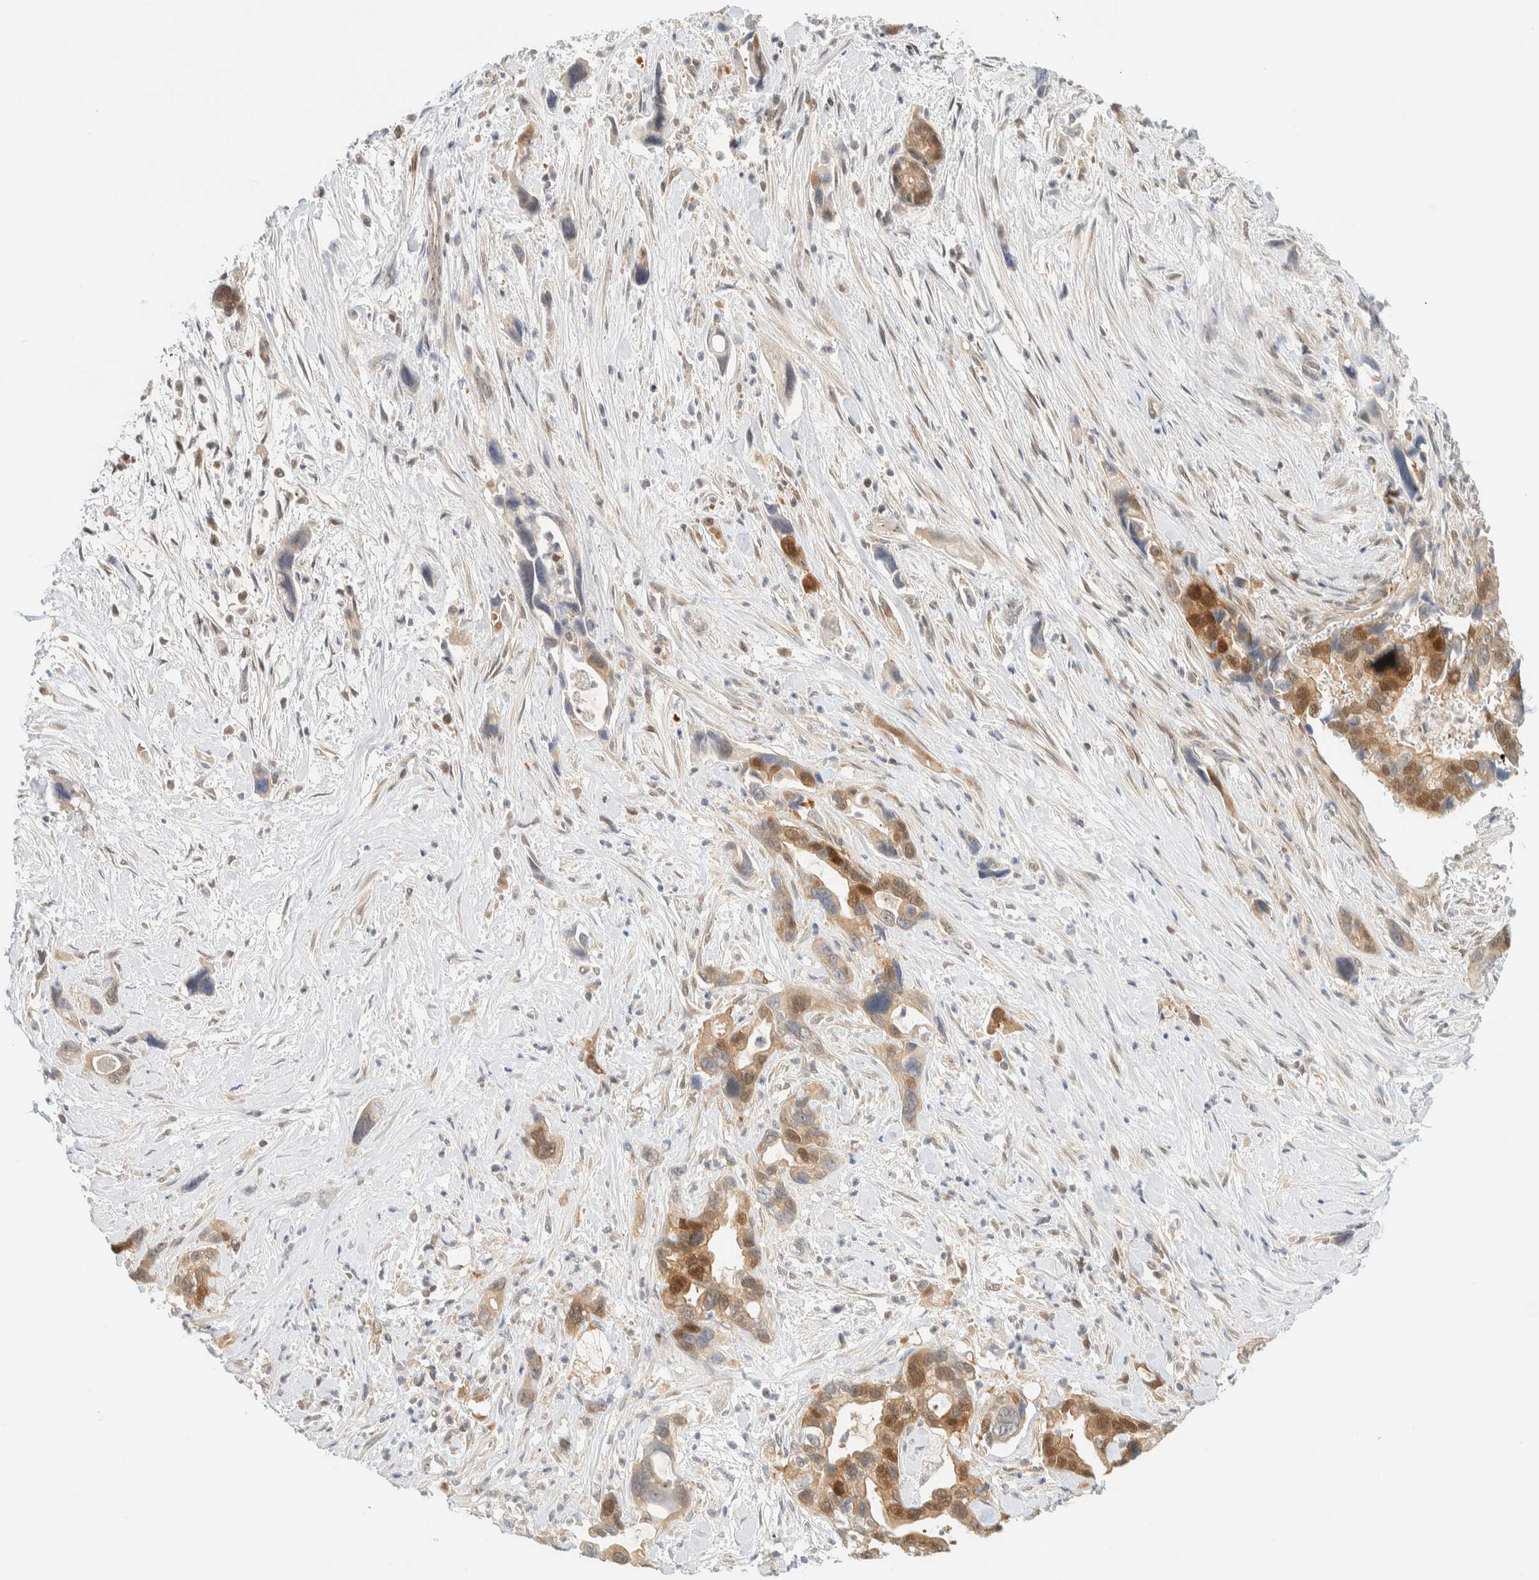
{"staining": {"intensity": "moderate", "quantity": ">75%", "location": "cytoplasmic/membranous,nuclear"}, "tissue": "pancreatic cancer", "cell_type": "Tumor cells", "image_type": "cancer", "snomed": [{"axis": "morphology", "description": "Adenocarcinoma, NOS"}, {"axis": "topography", "description": "Pancreas"}], "caption": "Immunohistochemistry (IHC) staining of pancreatic cancer, which exhibits medium levels of moderate cytoplasmic/membranous and nuclear expression in approximately >75% of tumor cells indicating moderate cytoplasmic/membranous and nuclear protein positivity. The staining was performed using DAB (brown) for protein detection and nuclei were counterstained in hematoxylin (blue).", "gene": "PCYT2", "patient": {"sex": "female", "age": 70}}